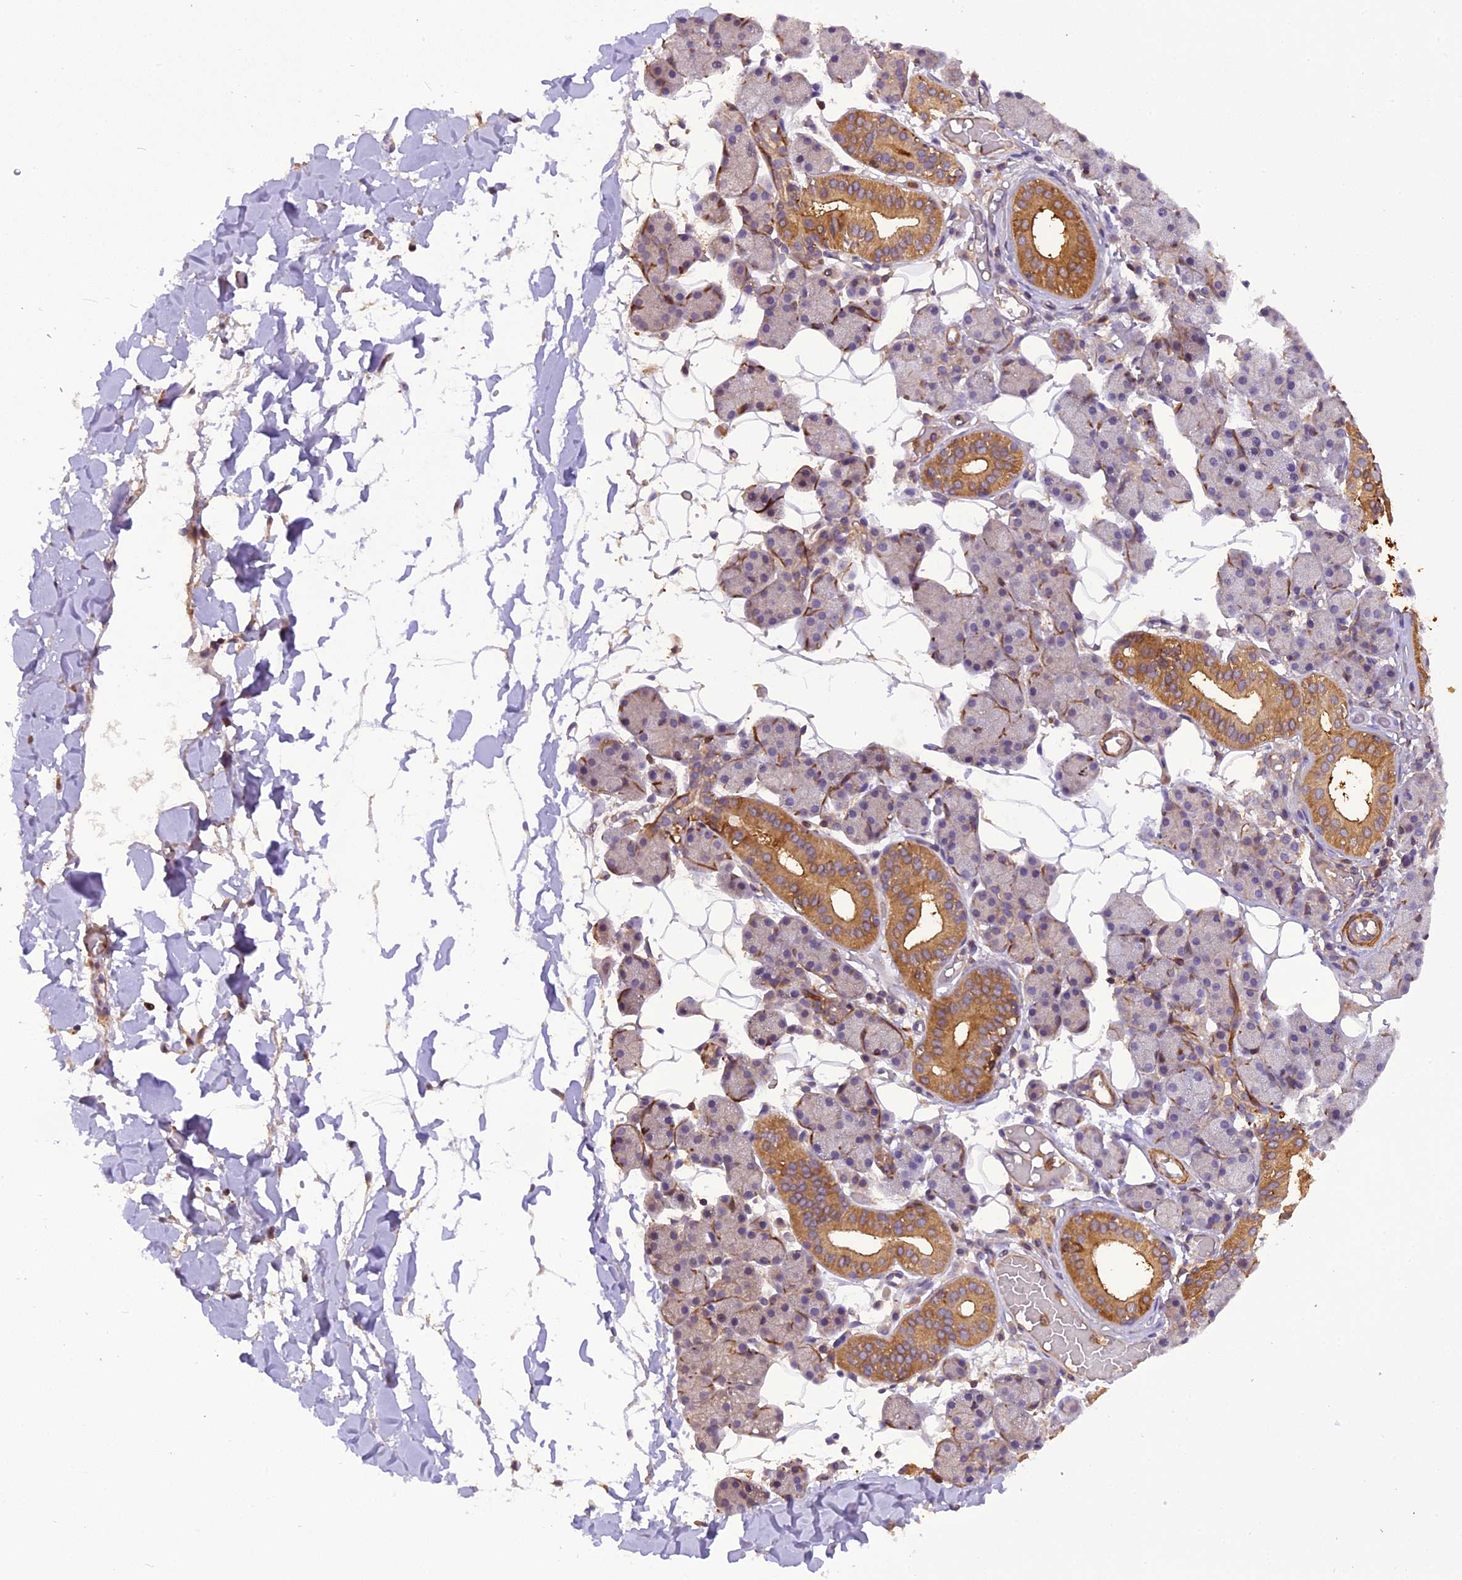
{"staining": {"intensity": "moderate", "quantity": "25%-75%", "location": "cytoplasmic/membranous"}, "tissue": "salivary gland", "cell_type": "Glandular cells", "image_type": "normal", "snomed": [{"axis": "morphology", "description": "Normal tissue, NOS"}, {"axis": "topography", "description": "Salivary gland"}], "caption": "Protein analysis of normal salivary gland shows moderate cytoplasmic/membranous staining in about 25%-75% of glandular cells. The staining was performed using DAB (3,3'-diaminobenzidine) to visualize the protein expression in brown, while the nuclei were stained in blue with hematoxylin (Magnification: 20x).", "gene": "STOML1", "patient": {"sex": "female", "age": 33}}